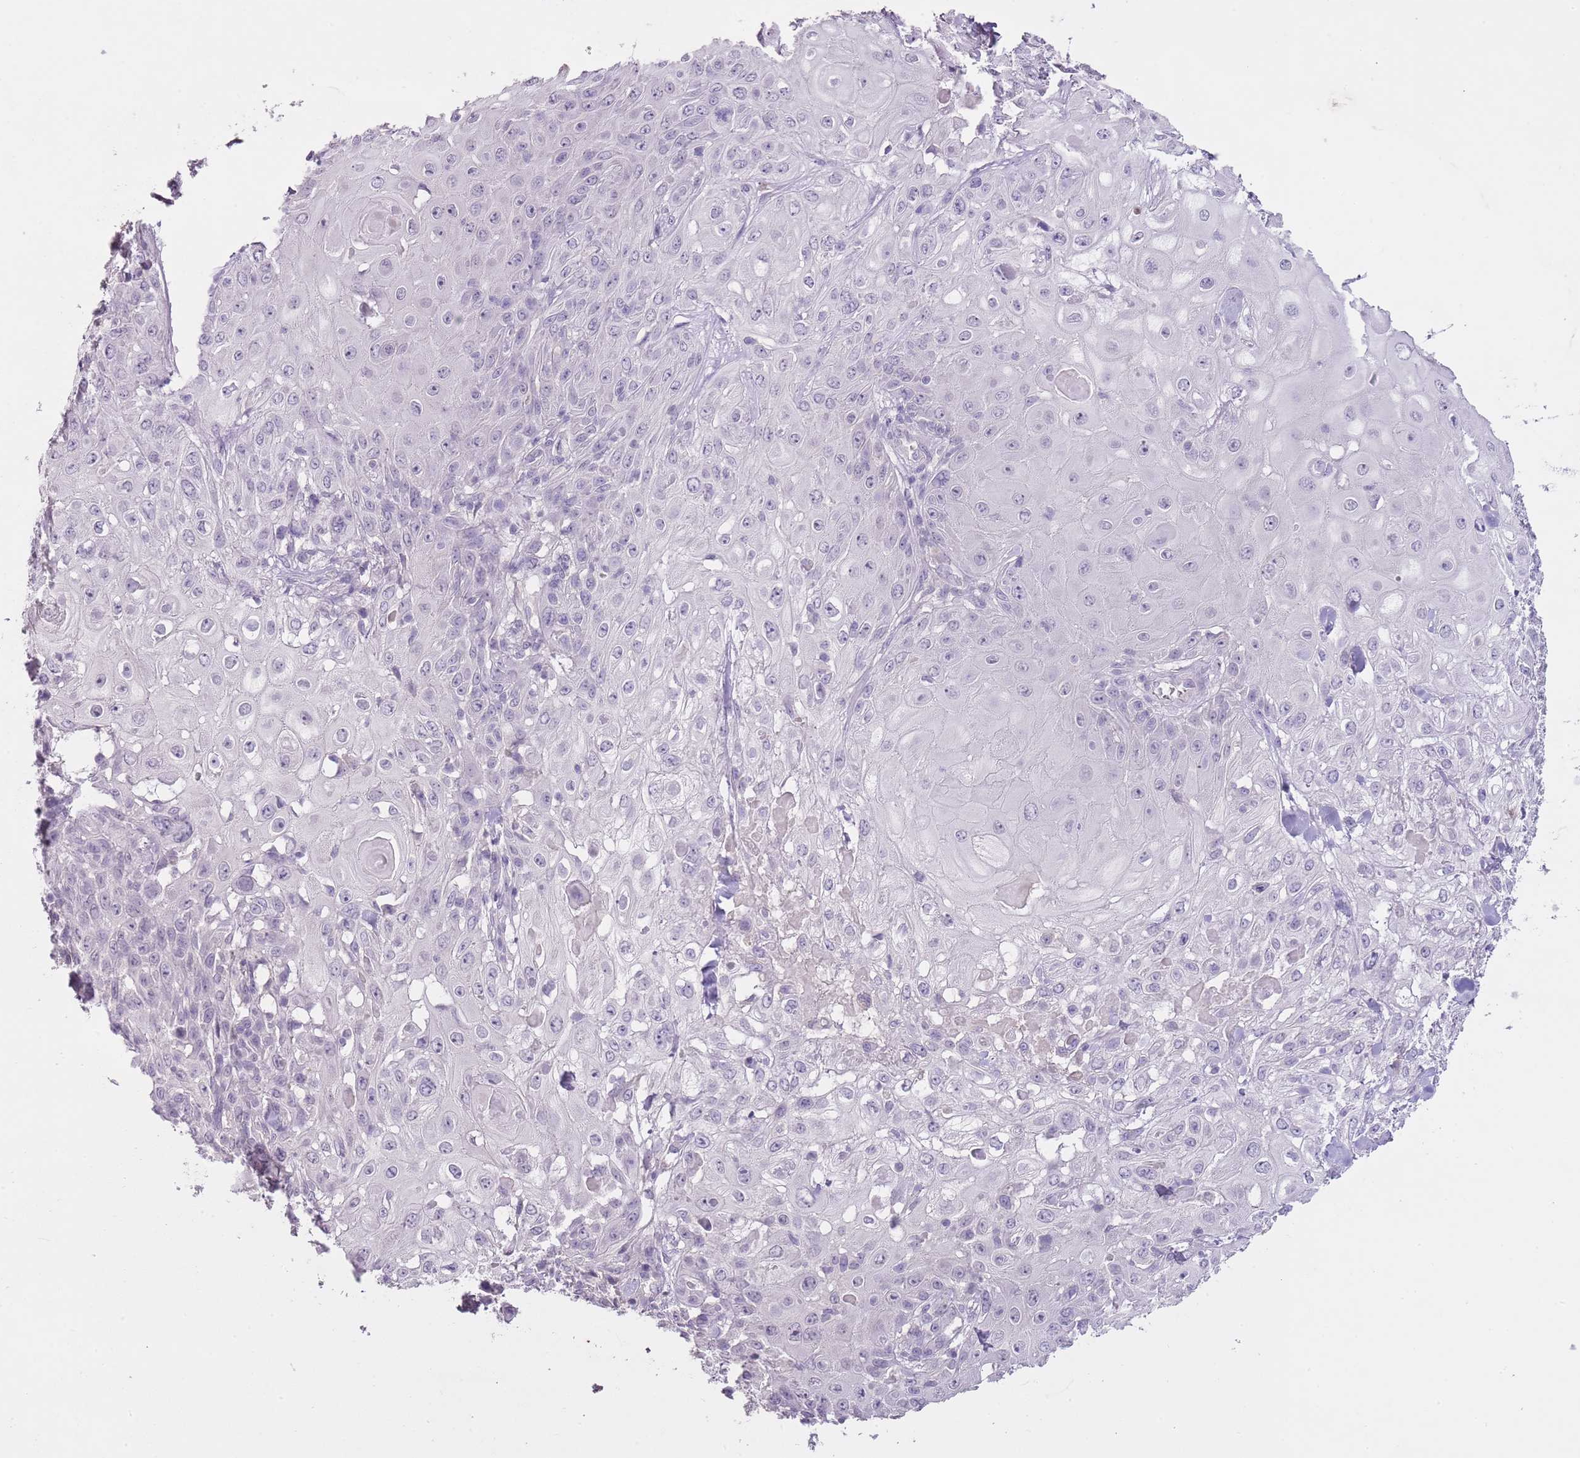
{"staining": {"intensity": "negative", "quantity": "none", "location": "none"}, "tissue": "skin cancer", "cell_type": "Tumor cells", "image_type": "cancer", "snomed": [{"axis": "morphology", "description": "Normal tissue, NOS"}, {"axis": "morphology", "description": "Squamous cell carcinoma, NOS"}, {"axis": "topography", "description": "Skin"}, {"axis": "topography", "description": "Cartilage tissue"}], "caption": "Protein analysis of skin cancer (squamous cell carcinoma) demonstrates no significant positivity in tumor cells.", "gene": "SLC35E3", "patient": {"sex": "female", "age": 79}}